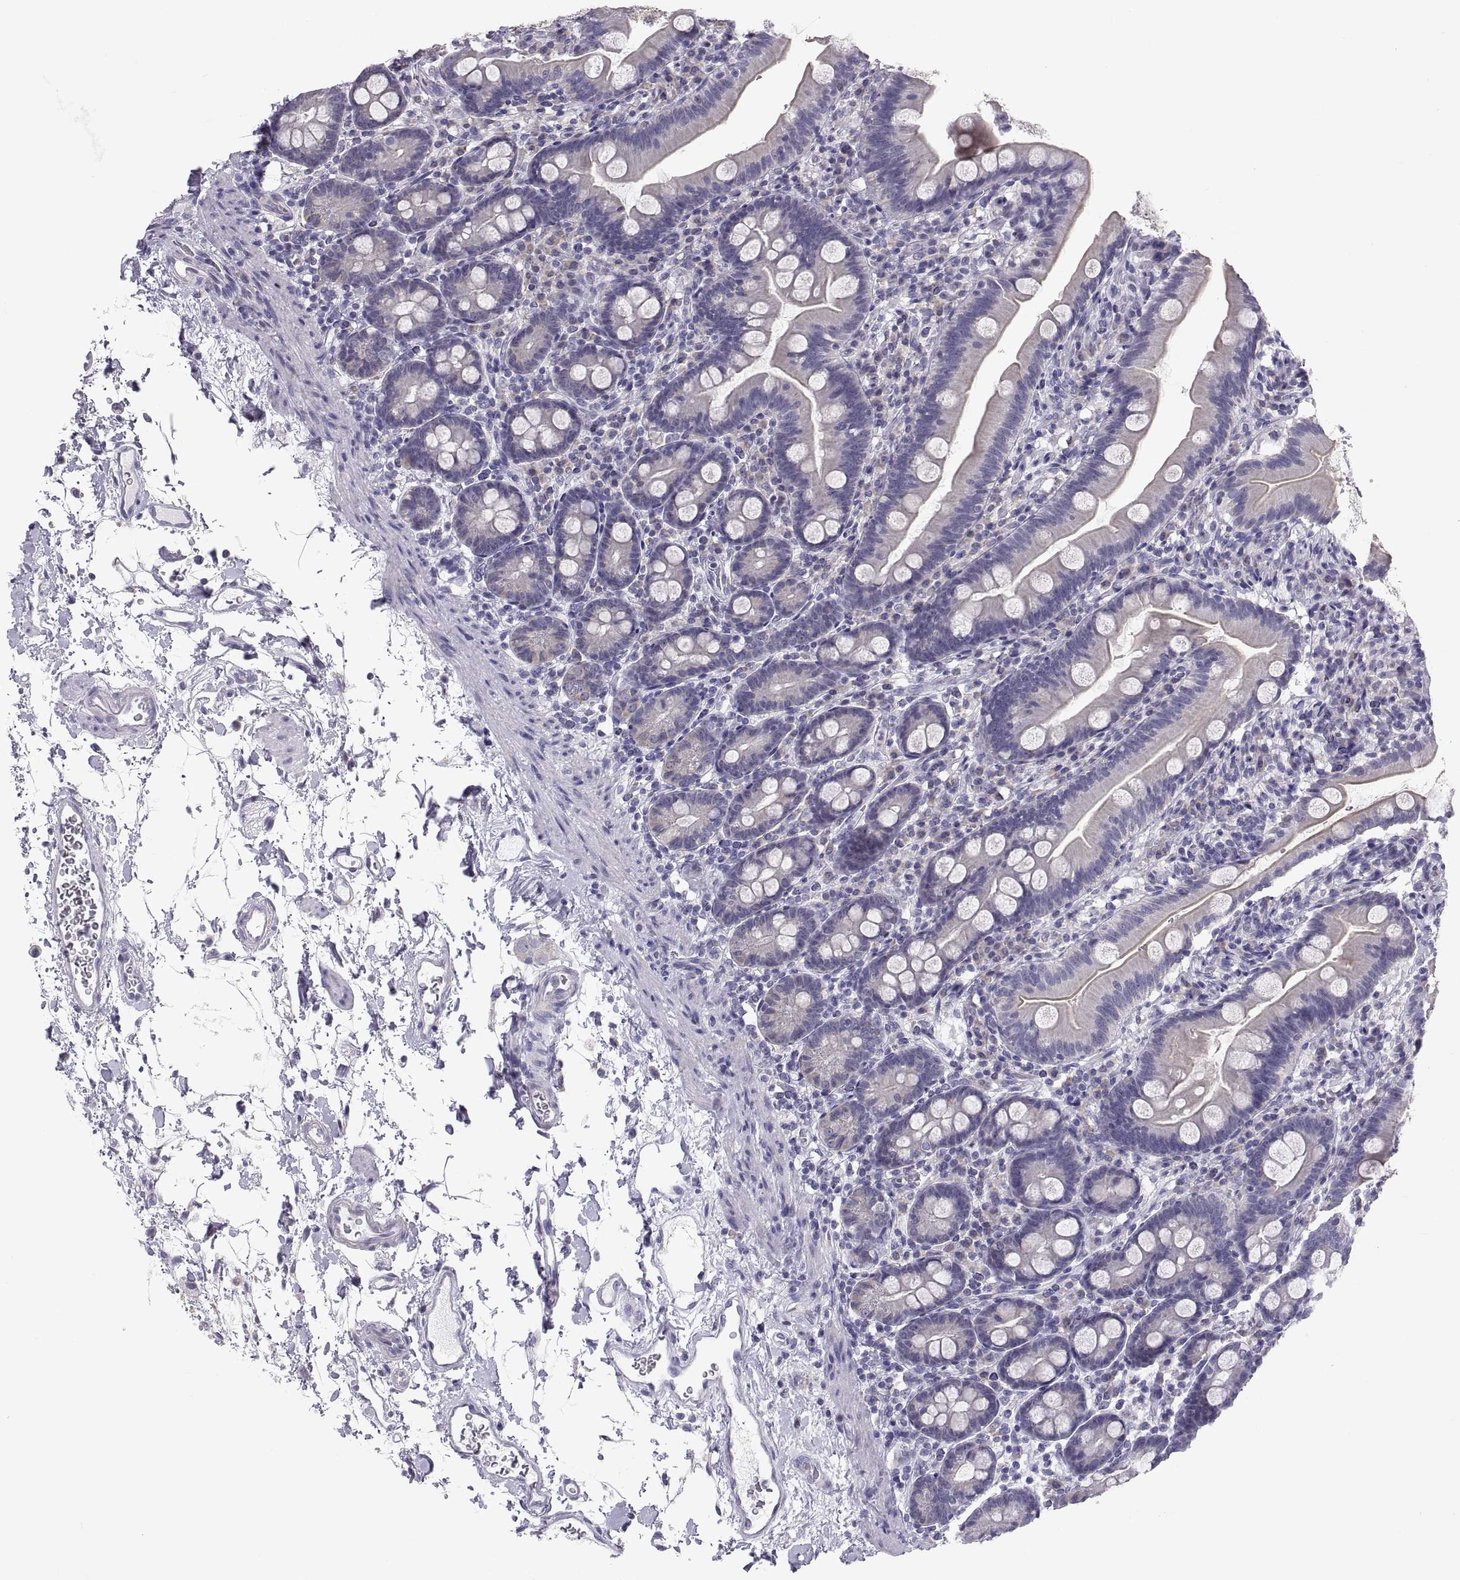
{"staining": {"intensity": "negative", "quantity": "none", "location": "none"}, "tissue": "small intestine", "cell_type": "Glandular cells", "image_type": "normal", "snomed": [{"axis": "morphology", "description": "Normal tissue, NOS"}, {"axis": "topography", "description": "Small intestine"}], "caption": "This is an immunohistochemistry photomicrograph of benign human small intestine. There is no expression in glandular cells.", "gene": "TNNC1", "patient": {"sex": "female", "age": 44}}